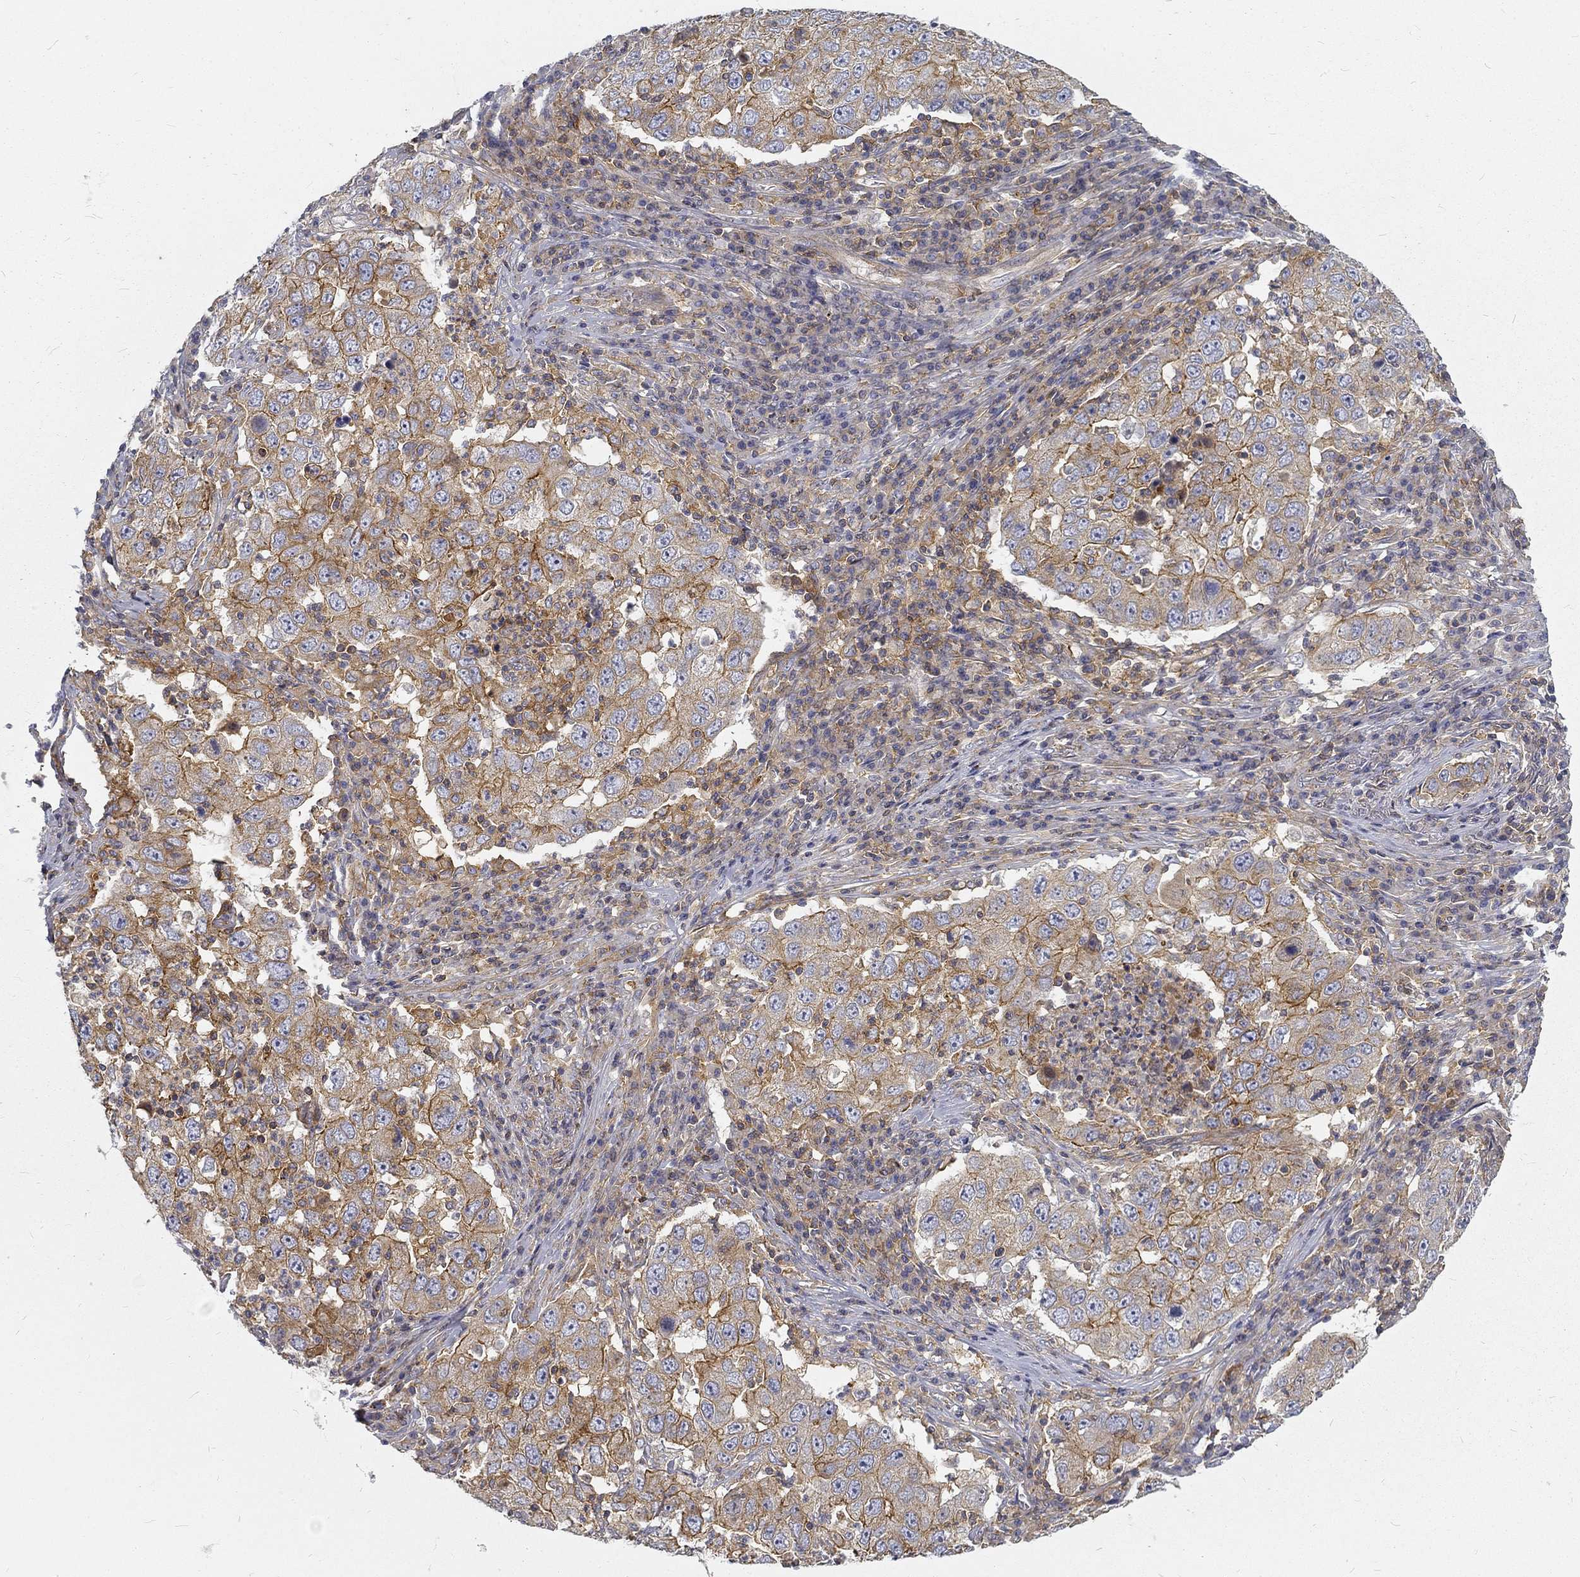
{"staining": {"intensity": "moderate", "quantity": "25%-75%", "location": "cytoplasmic/membranous"}, "tissue": "lung cancer", "cell_type": "Tumor cells", "image_type": "cancer", "snomed": [{"axis": "morphology", "description": "Adenocarcinoma, NOS"}, {"axis": "topography", "description": "Lung"}], "caption": "An image of lung cancer stained for a protein demonstrates moderate cytoplasmic/membranous brown staining in tumor cells.", "gene": "MTMR11", "patient": {"sex": "male", "age": 73}}